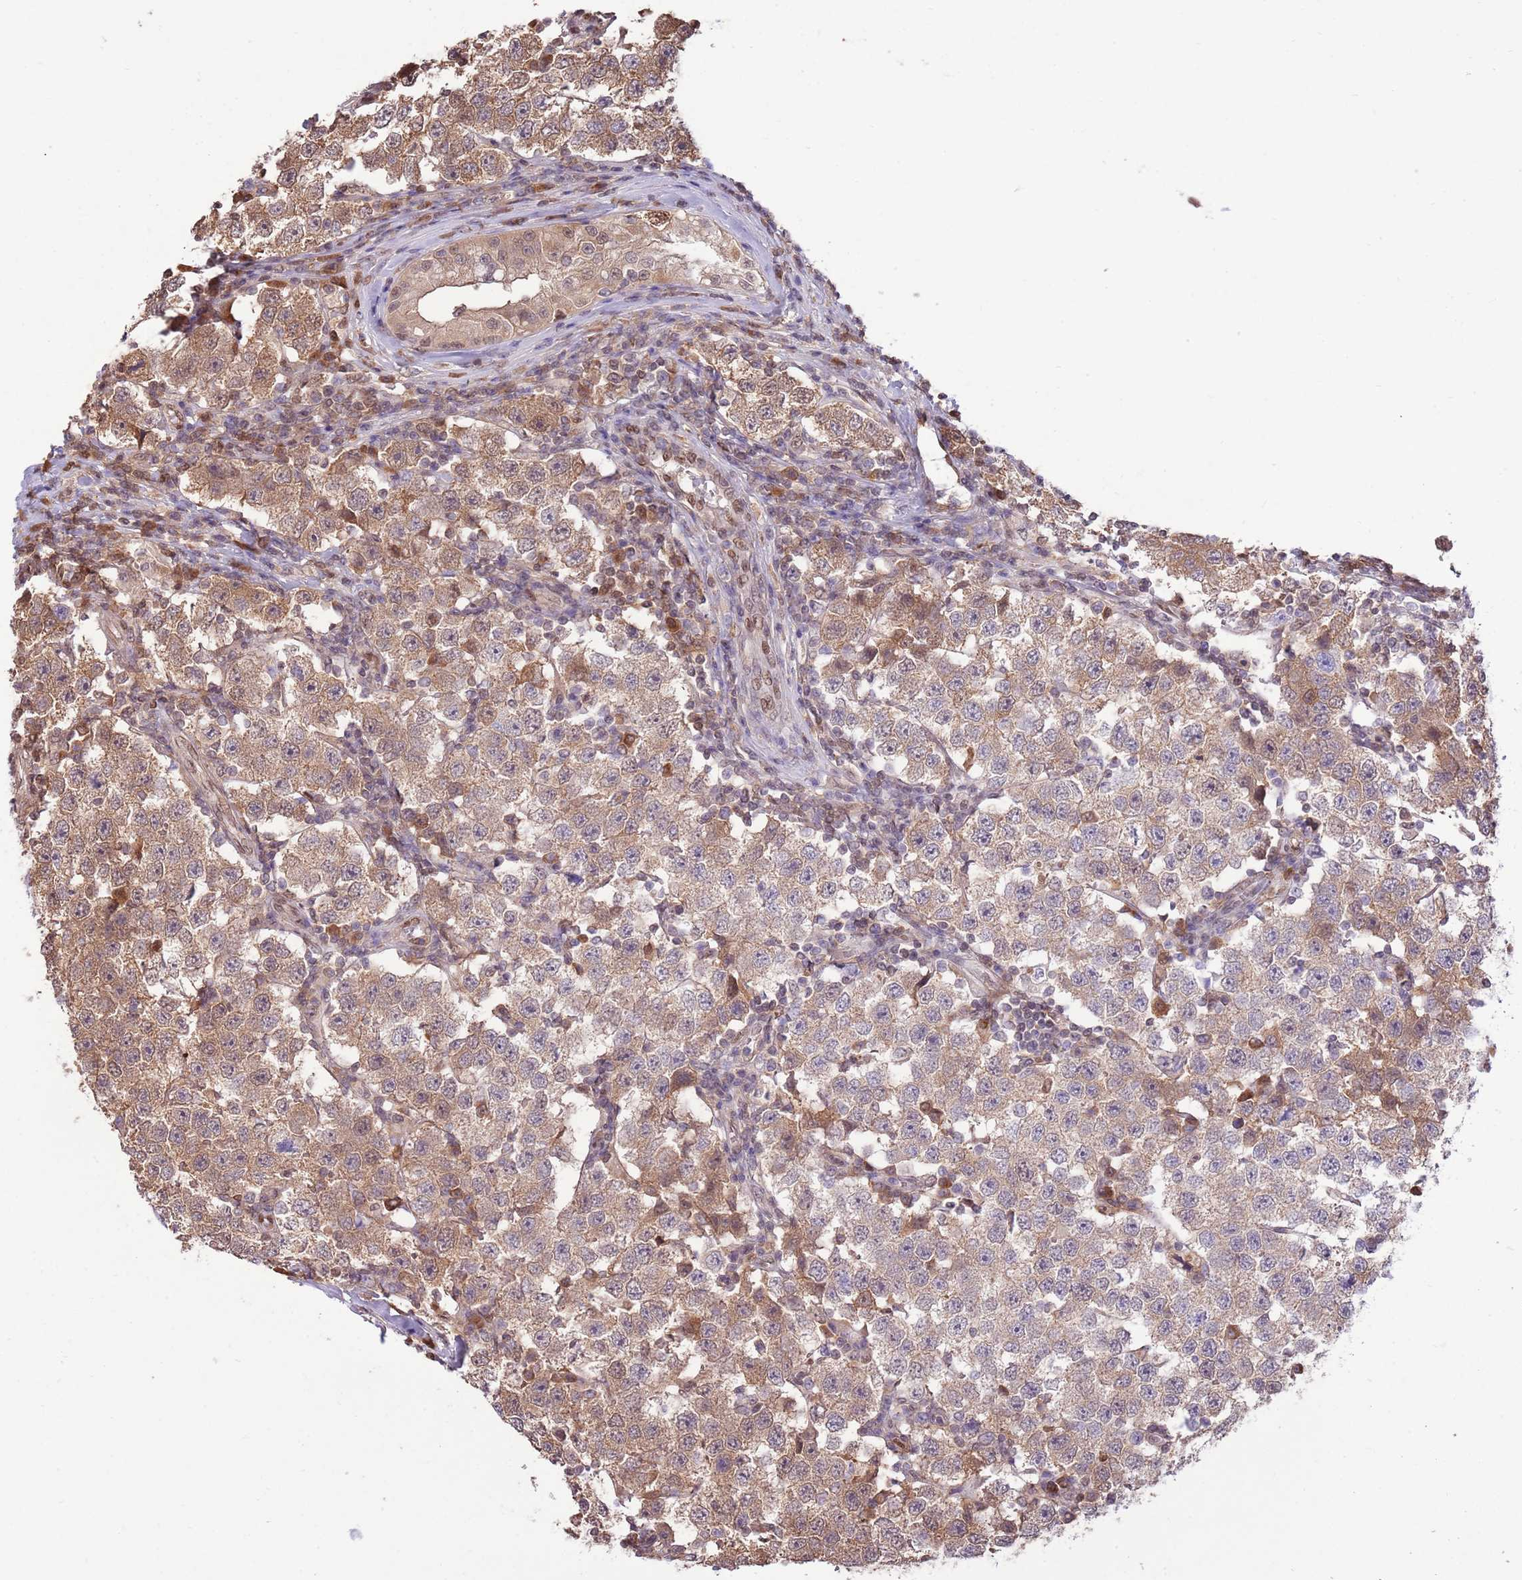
{"staining": {"intensity": "moderate", "quantity": "25%-75%", "location": "cytoplasmic/membranous"}, "tissue": "testis cancer", "cell_type": "Tumor cells", "image_type": "cancer", "snomed": [{"axis": "morphology", "description": "Seminoma, NOS"}, {"axis": "topography", "description": "Testis"}], "caption": "Seminoma (testis) was stained to show a protein in brown. There is medium levels of moderate cytoplasmic/membranous positivity in approximately 25%-75% of tumor cells. Nuclei are stained in blue.", "gene": "NSFL1C", "patient": {"sex": "male", "age": 34}}